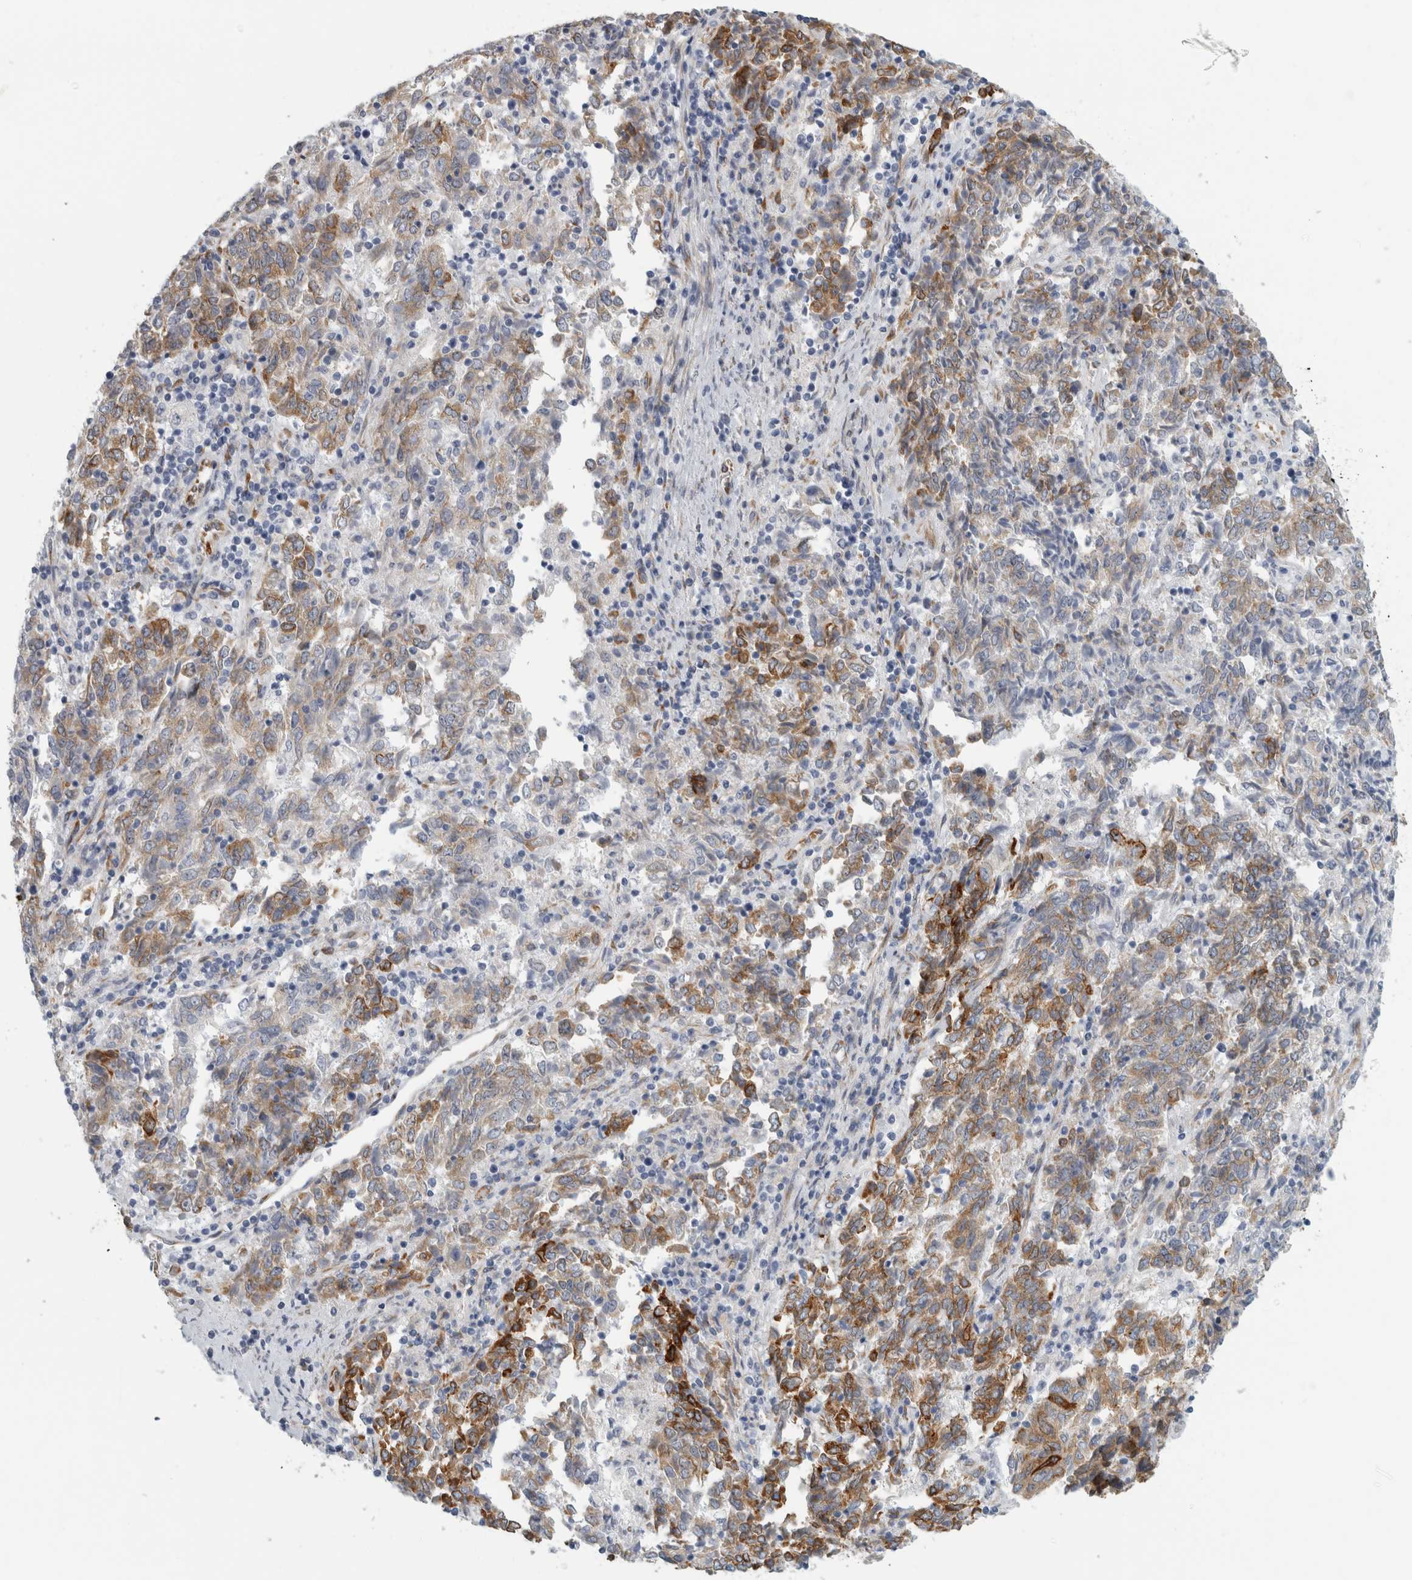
{"staining": {"intensity": "moderate", "quantity": "25%-75%", "location": "cytoplasmic/membranous"}, "tissue": "endometrial cancer", "cell_type": "Tumor cells", "image_type": "cancer", "snomed": [{"axis": "morphology", "description": "Adenocarcinoma, NOS"}, {"axis": "topography", "description": "Endometrium"}], "caption": "This is a photomicrograph of IHC staining of endometrial adenocarcinoma, which shows moderate positivity in the cytoplasmic/membranous of tumor cells.", "gene": "B3GNT3", "patient": {"sex": "female", "age": 80}}